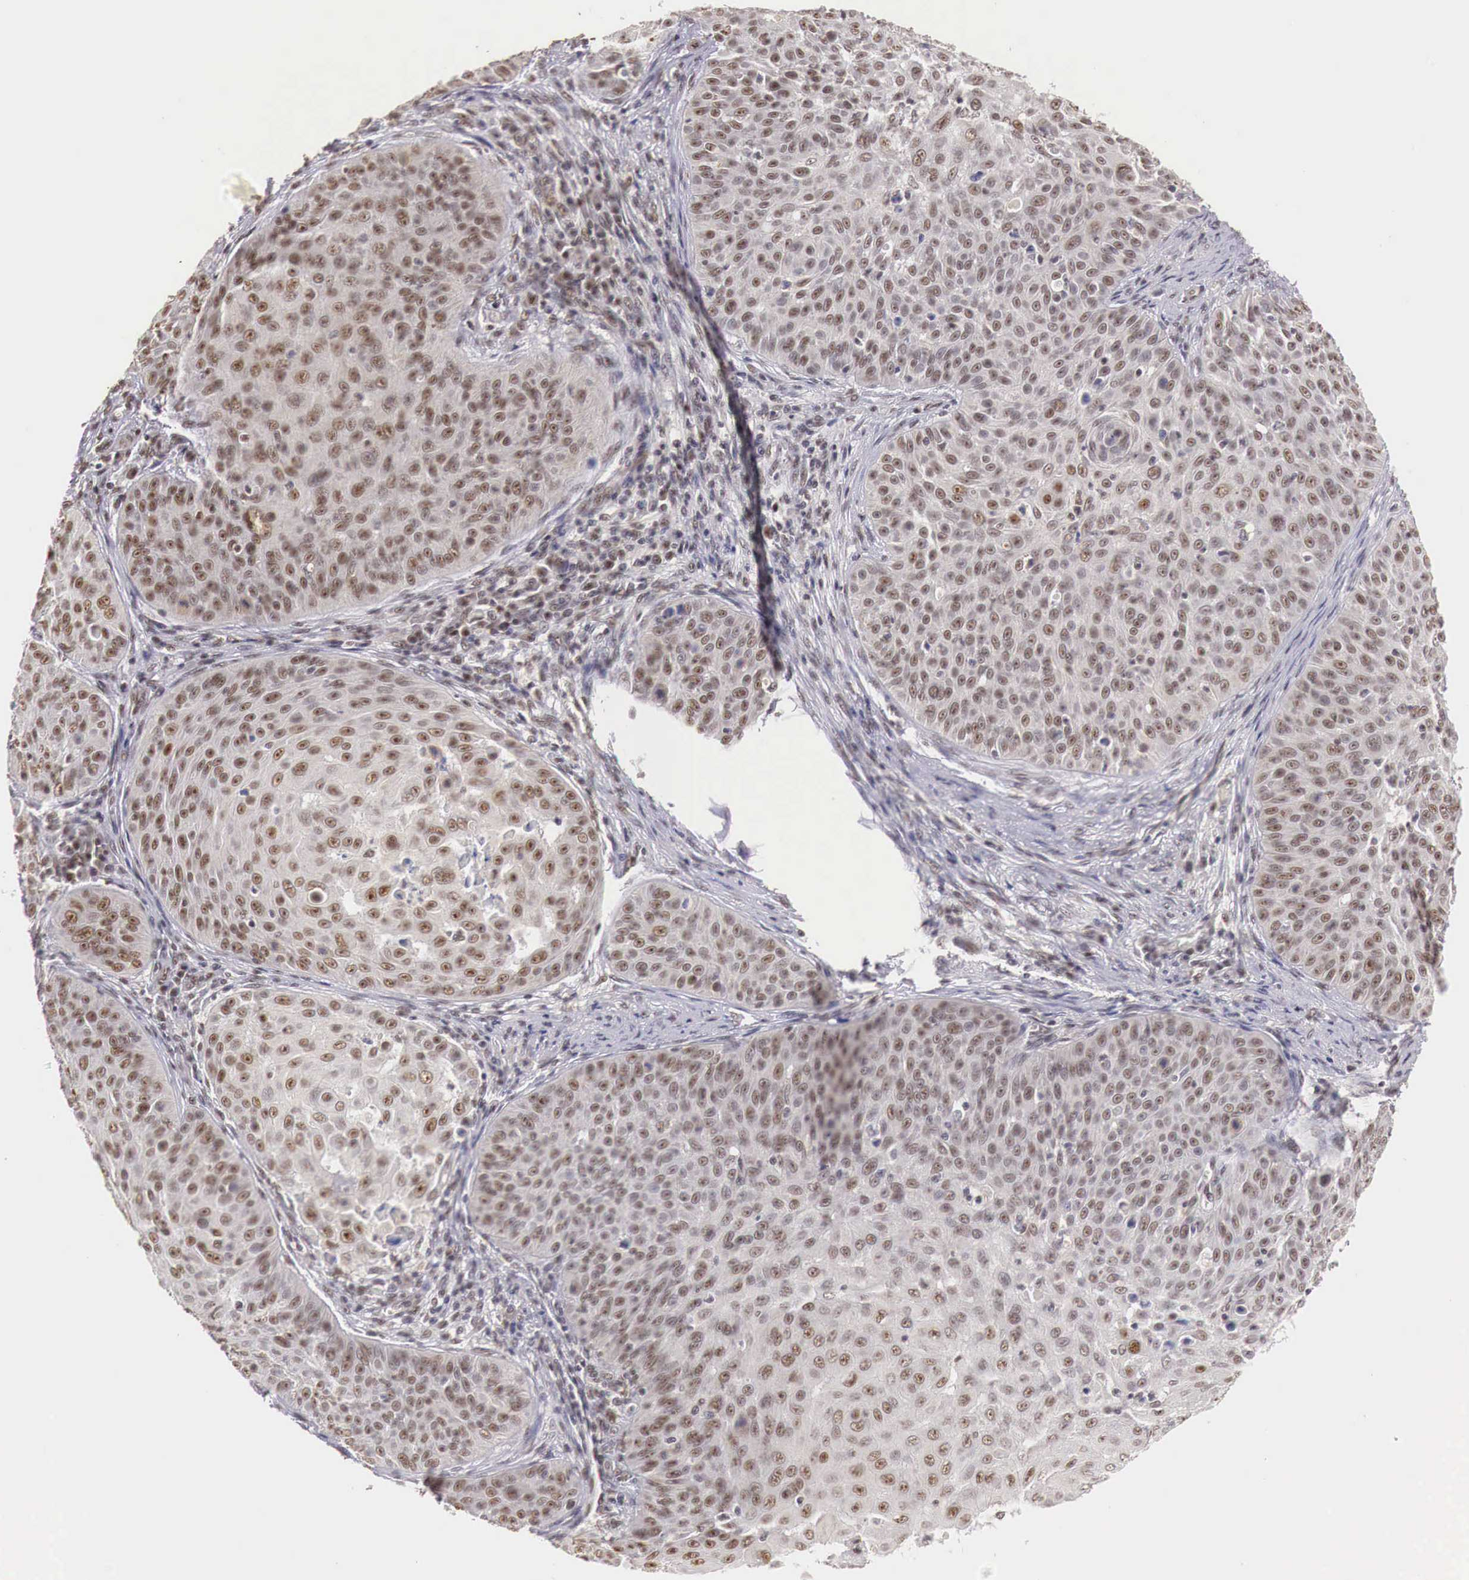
{"staining": {"intensity": "weak", "quantity": ">75%", "location": "cytoplasmic/membranous,nuclear"}, "tissue": "skin cancer", "cell_type": "Tumor cells", "image_type": "cancer", "snomed": [{"axis": "morphology", "description": "Squamous cell carcinoma, NOS"}, {"axis": "topography", "description": "Skin"}], "caption": "About >75% of tumor cells in human skin squamous cell carcinoma reveal weak cytoplasmic/membranous and nuclear protein staining as visualized by brown immunohistochemical staining.", "gene": "GPKOW", "patient": {"sex": "male", "age": 82}}